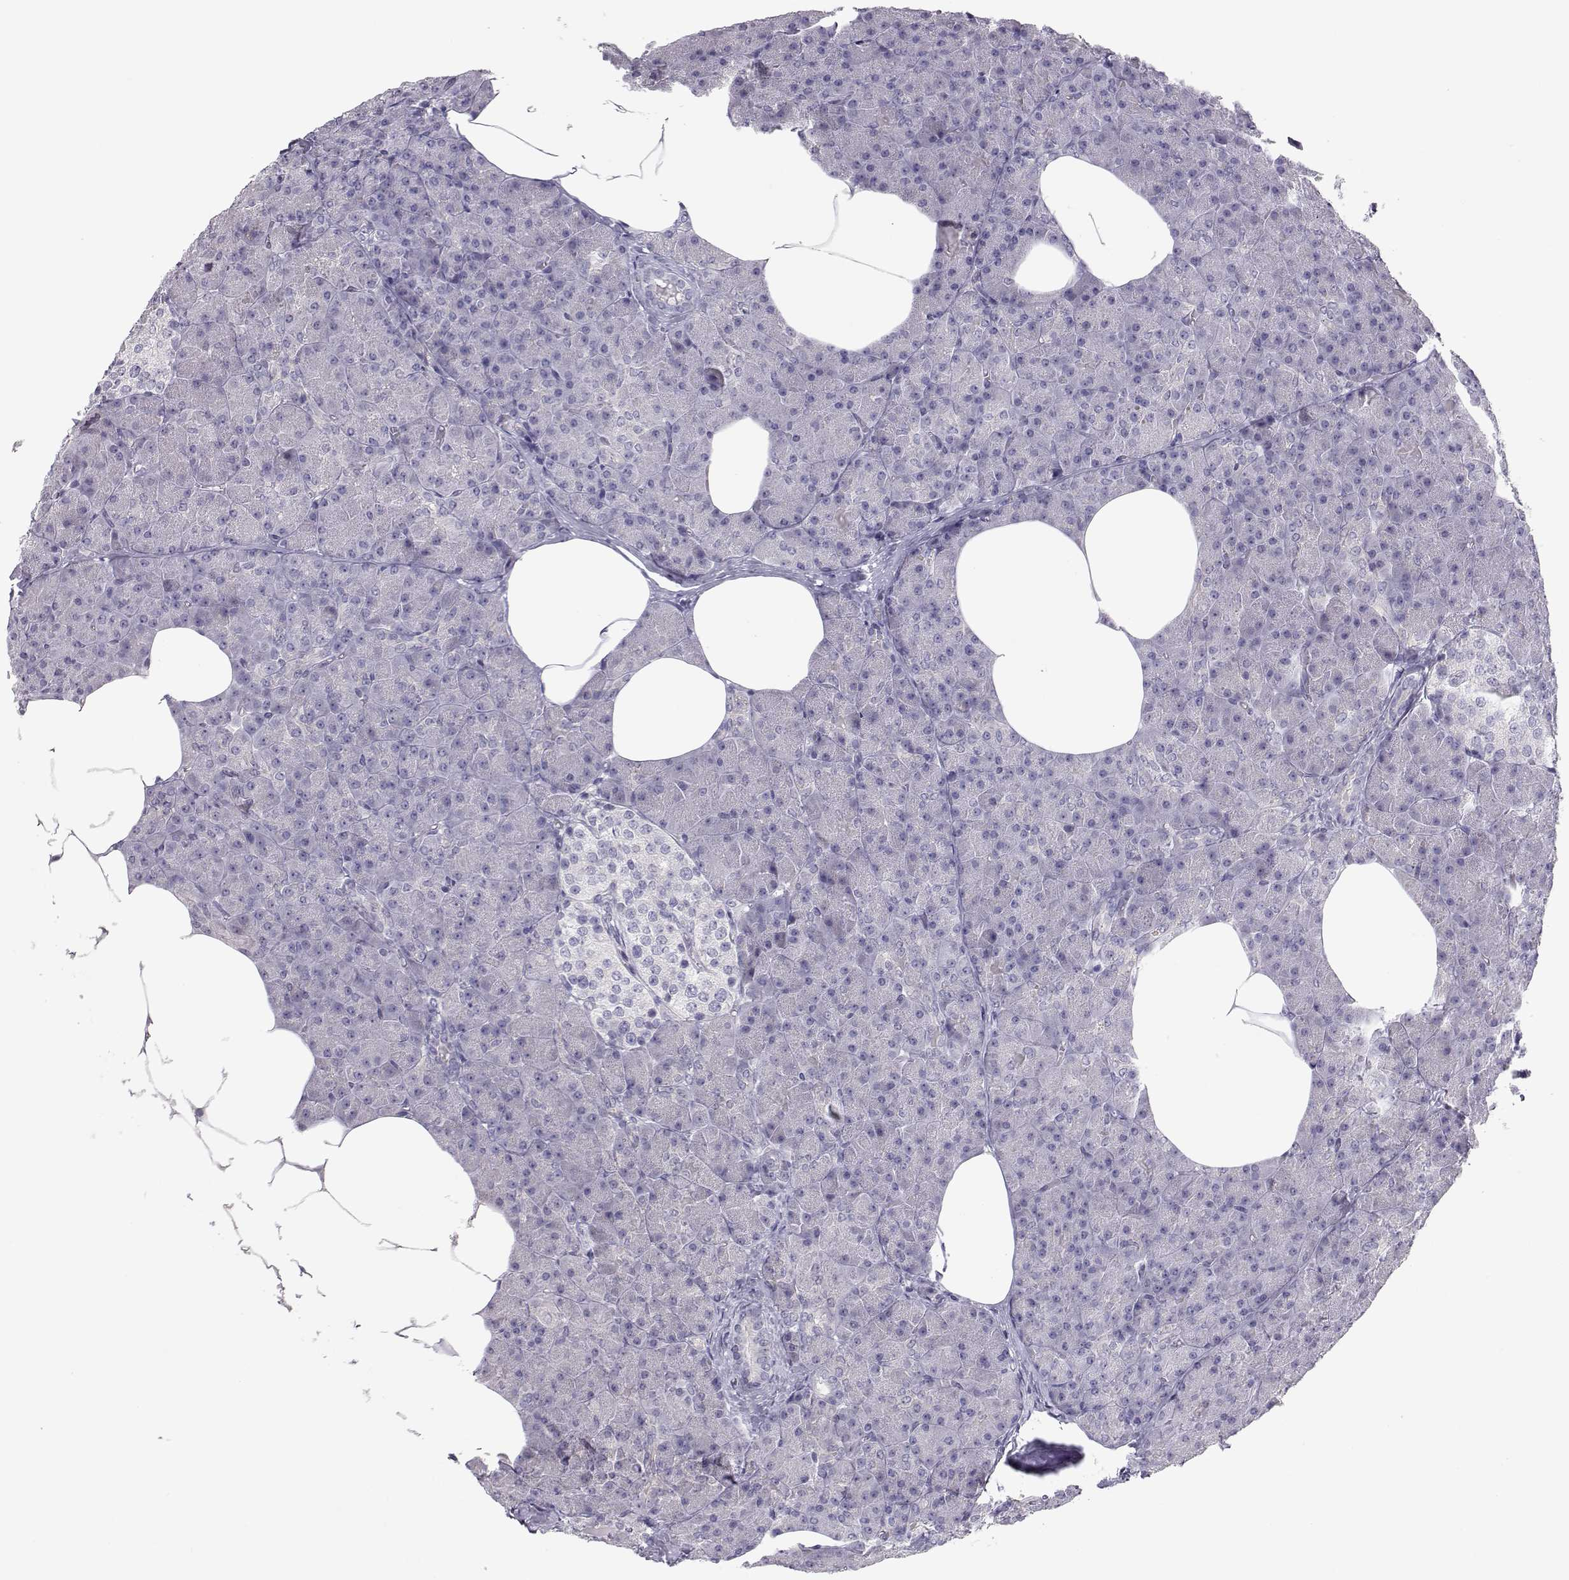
{"staining": {"intensity": "negative", "quantity": "none", "location": "none"}, "tissue": "pancreas", "cell_type": "Exocrine glandular cells", "image_type": "normal", "snomed": [{"axis": "morphology", "description": "Normal tissue, NOS"}, {"axis": "topography", "description": "Pancreas"}], "caption": "Immunohistochemical staining of unremarkable pancreas shows no significant staining in exocrine glandular cells.", "gene": "NPVF", "patient": {"sex": "female", "age": 45}}